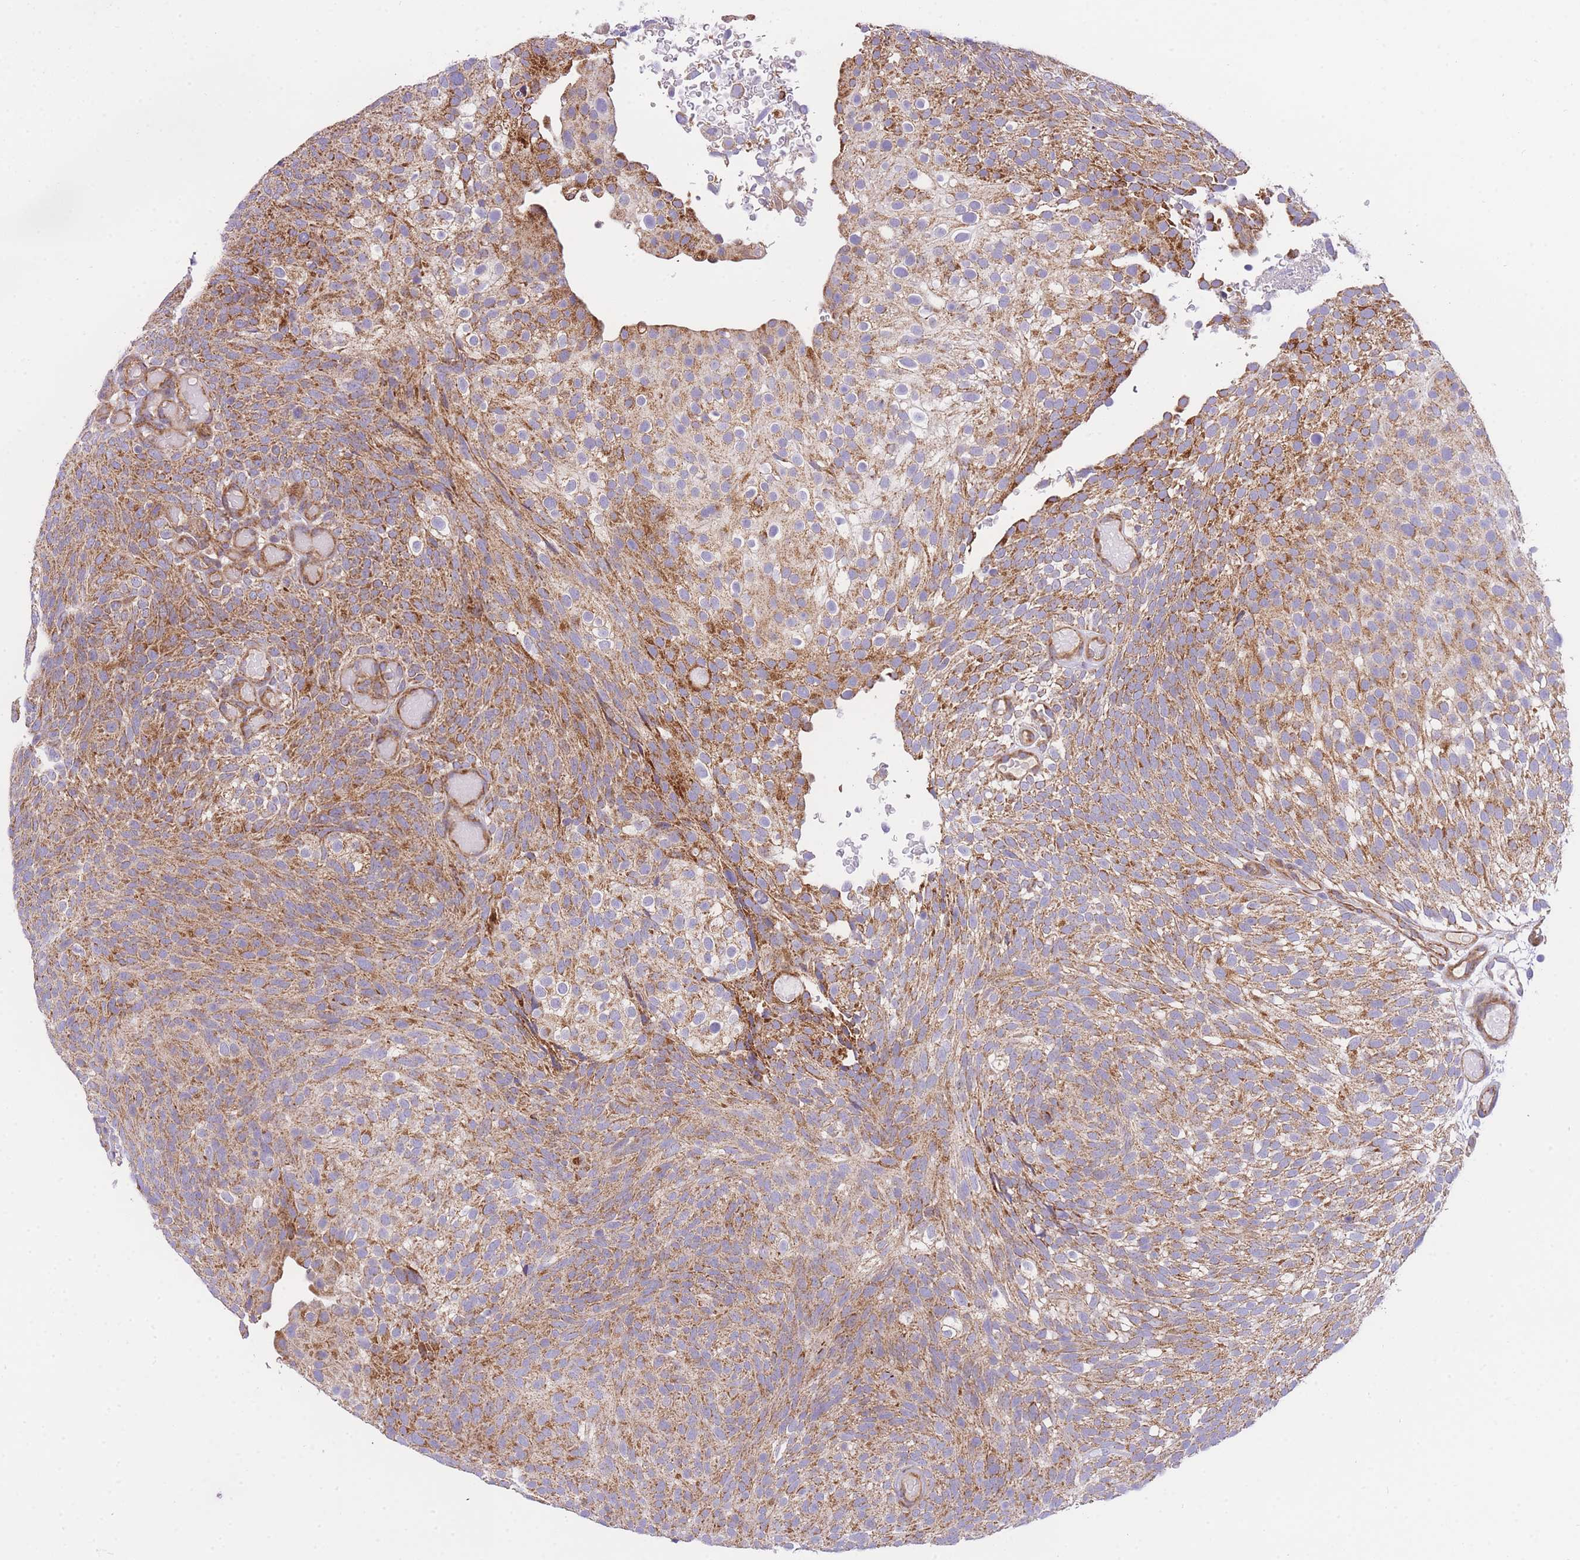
{"staining": {"intensity": "moderate", "quantity": ">75%", "location": "cytoplasmic/membranous"}, "tissue": "urothelial cancer", "cell_type": "Tumor cells", "image_type": "cancer", "snomed": [{"axis": "morphology", "description": "Urothelial carcinoma, Low grade"}, {"axis": "topography", "description": "Urinary bladder"}], "caption": "Immunohistochemistry (IHC) staining of urothelial carcinoma (low-grade), which shows medium levels of moderate cytoplasmic/membranous staining in about >75% of tumor cells indicating moderate cytoplasmic/membranous protein positivity. The staining was performed using DAB (brown) for protein detection and nuclei were counterstained in hematoxylin (blue).", "gene": "MTRES1", "patient": {"sex": "male", "age": 78}}